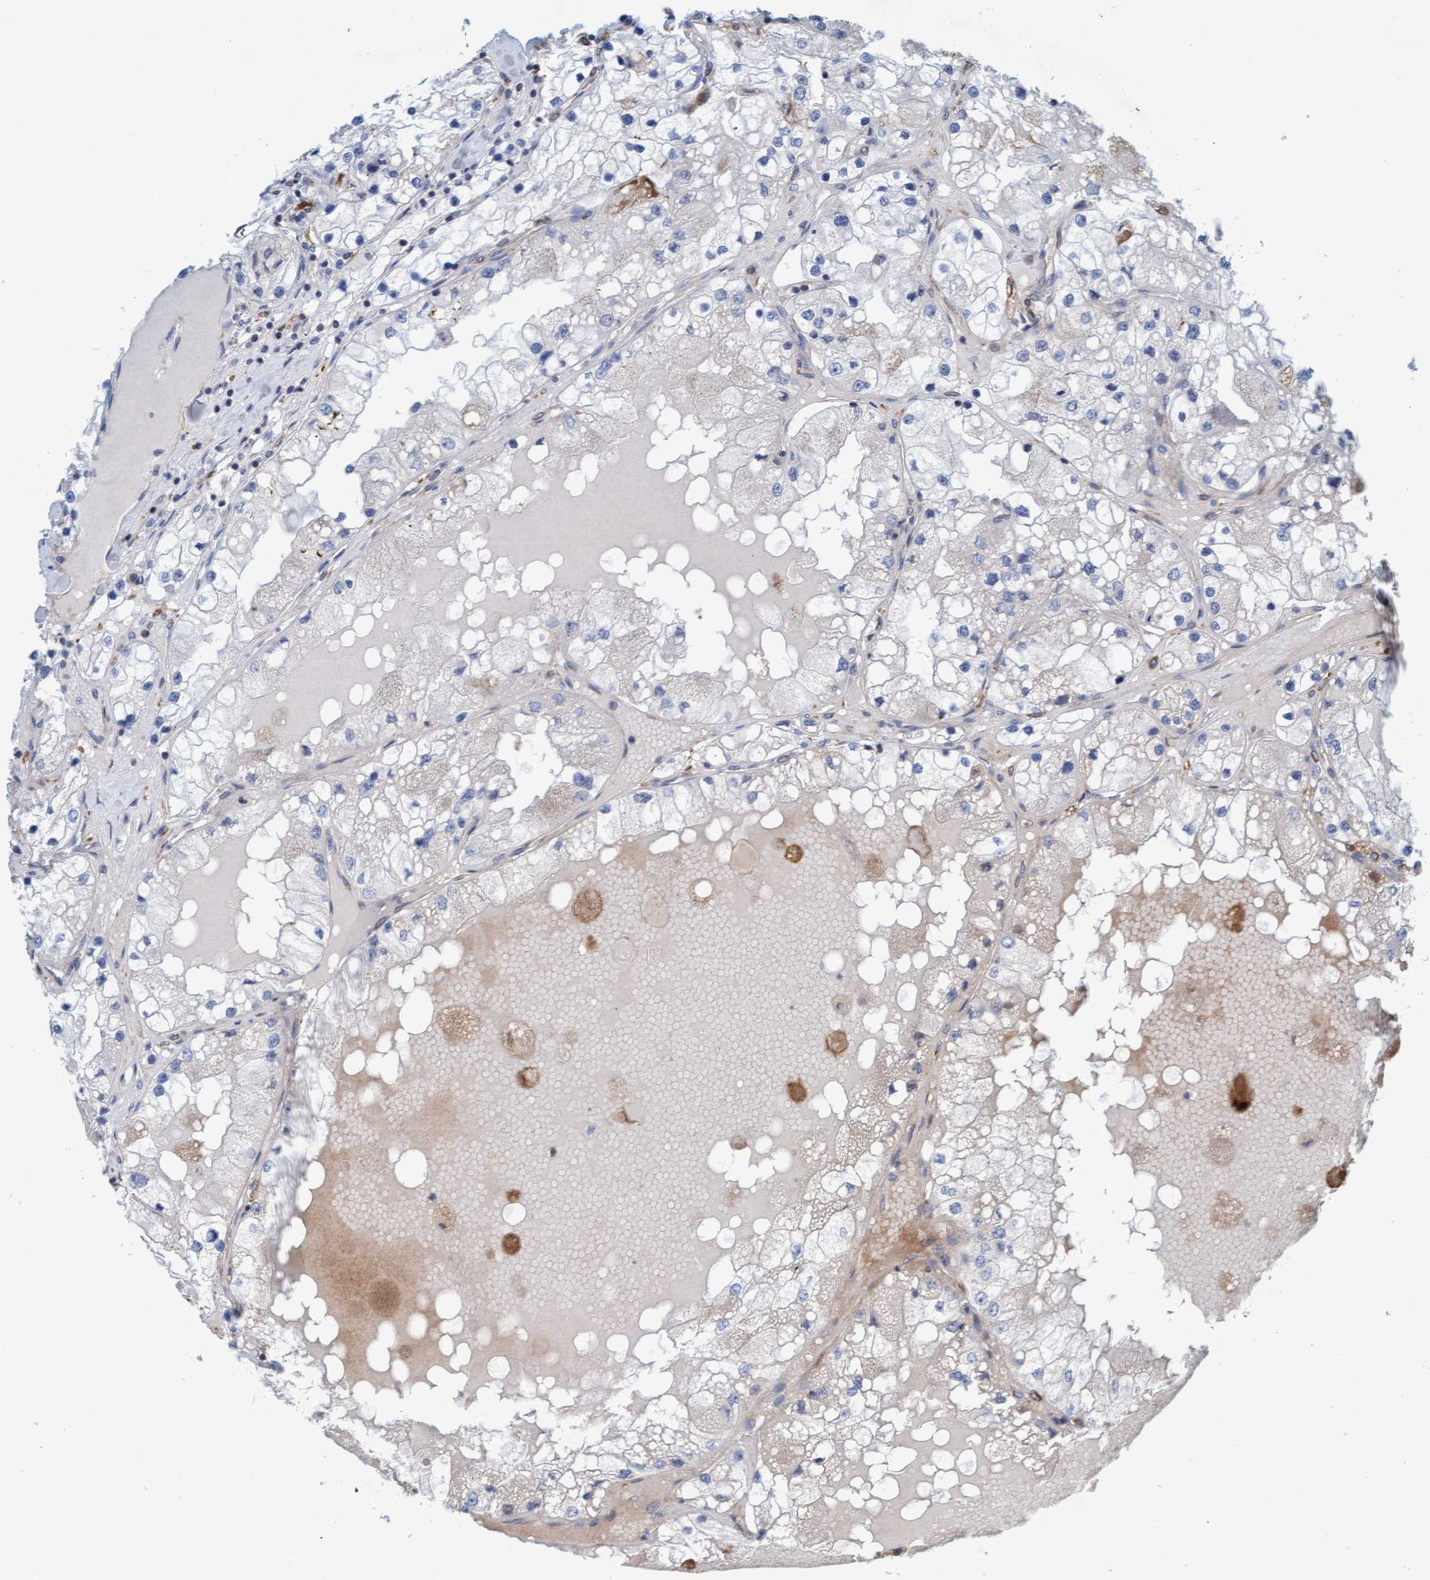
{"staining": {"intensity": "negative", "quantity": "none", "location": "none"}, "tissue": "renal cancer", "cell_type": "Tumor cells", "image_type": "cancer", "snomed": [{"axis": "morphology", "description": "Adenocarcinoma, NOS"}, {"axis": "topography", "description": "Kidney"}], "caption": "Immunohistochemical staining of human renal adenocarcinoma exhibits no significant positivity in tumor cells. (DAB immunohistochemistry visualized using brightfield microscopy, high magnification).", "gene": "SIGIRR", "patient": {"sex": "male", "age": 68}}